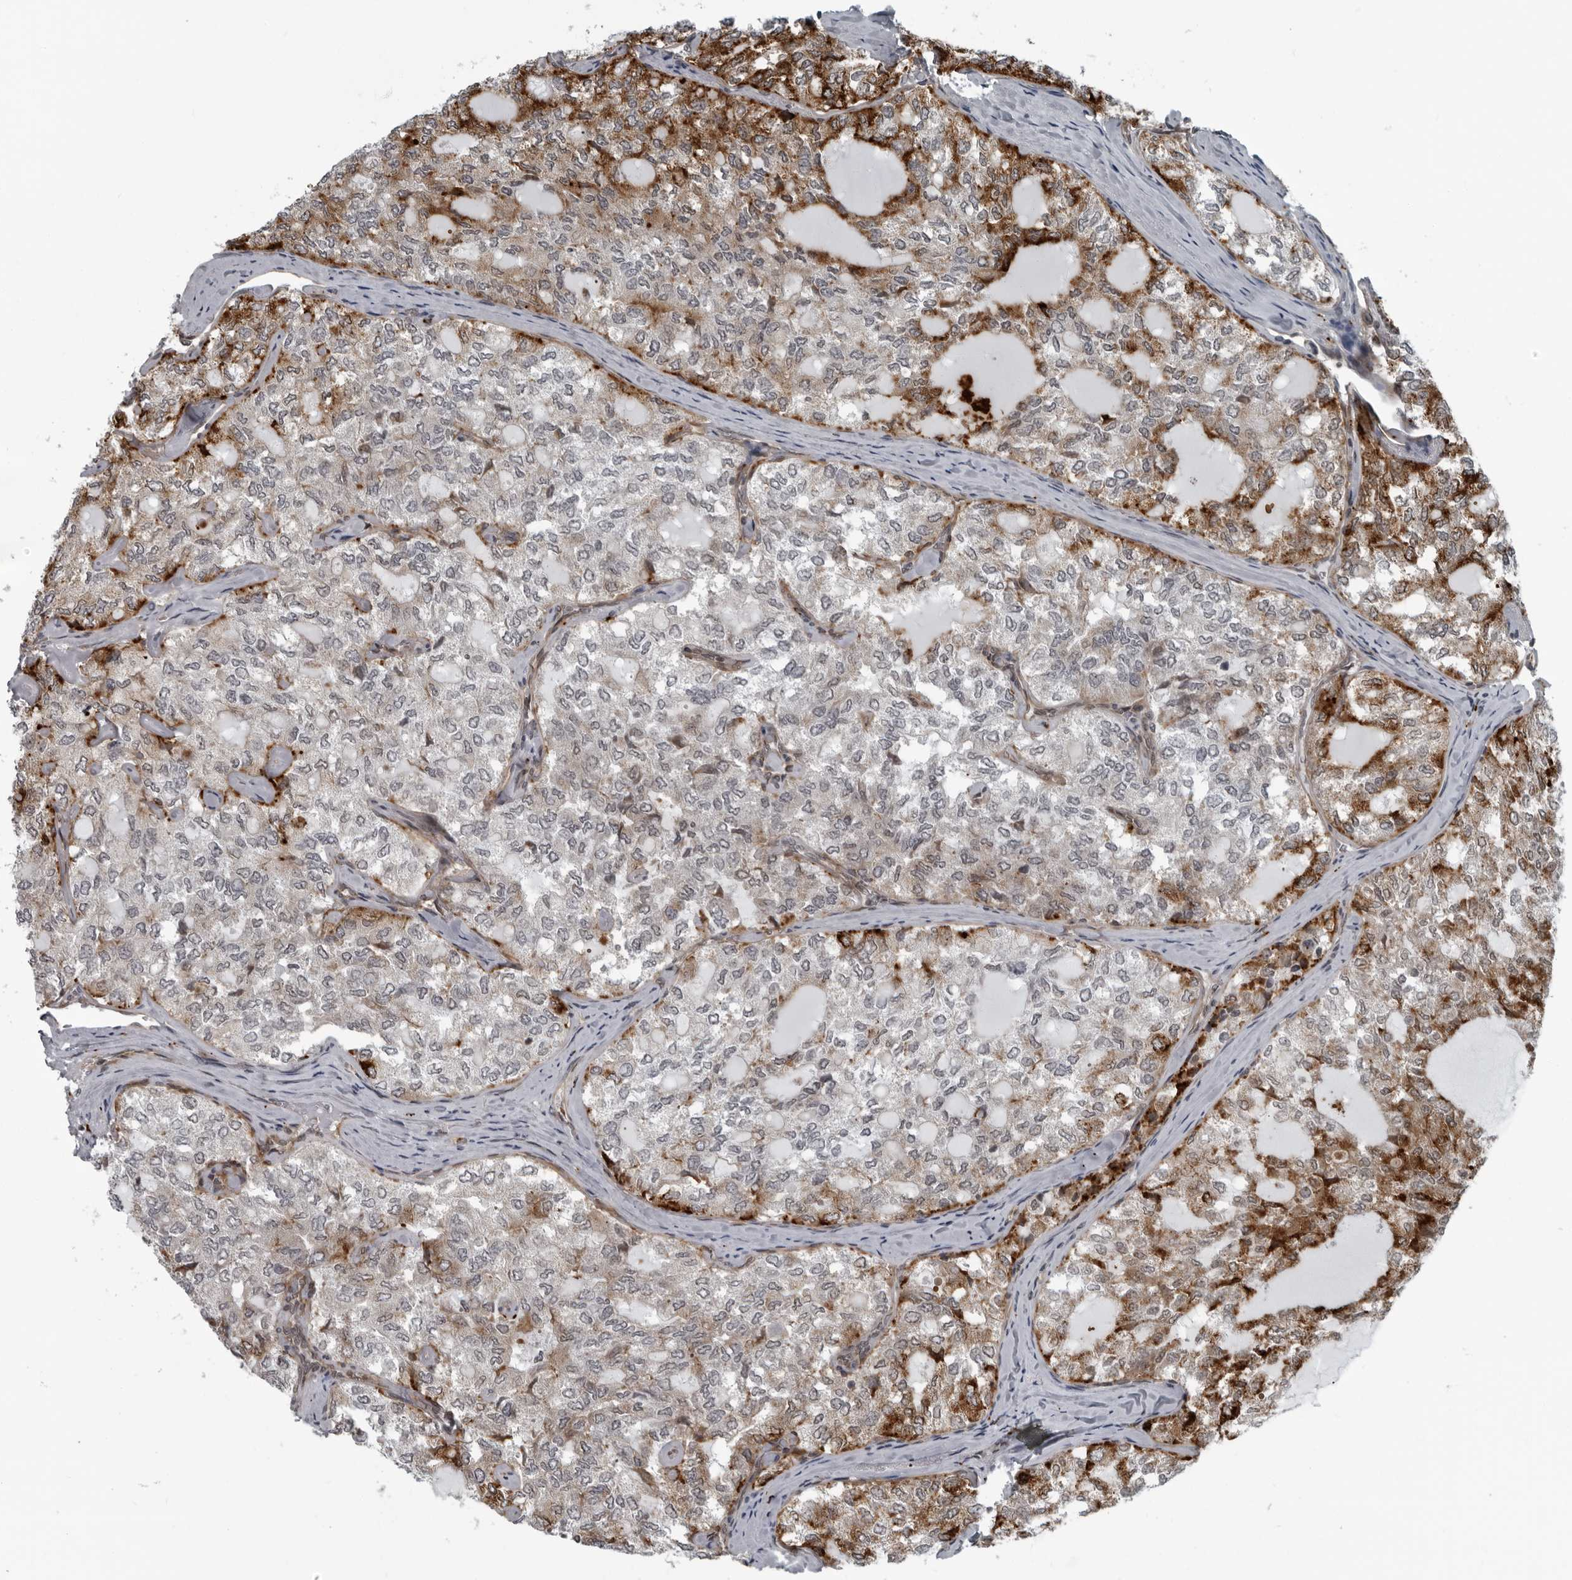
{"staining": {"intensity": "strong", "quantity": "<25%", "location": "cytoplasmic/membranous"}, "tissue": "thyroid cancer", "cell_type": "Tumor cells", "image_type": "cancer", "snomed": [{"axis": "morphology", "description": "Follicular adenoma carcinoma, NOS"}, {"axis": "topography", "description": "Thyroid gland"}], "caption": "A brown stain labels strong cytoplasmic/membranous staining of a protein in human follicular adenoma carcinoma (thyroid) tumor cells.", "gene": "FAM102B", "patient": {"sex": "male", "age": 75}}